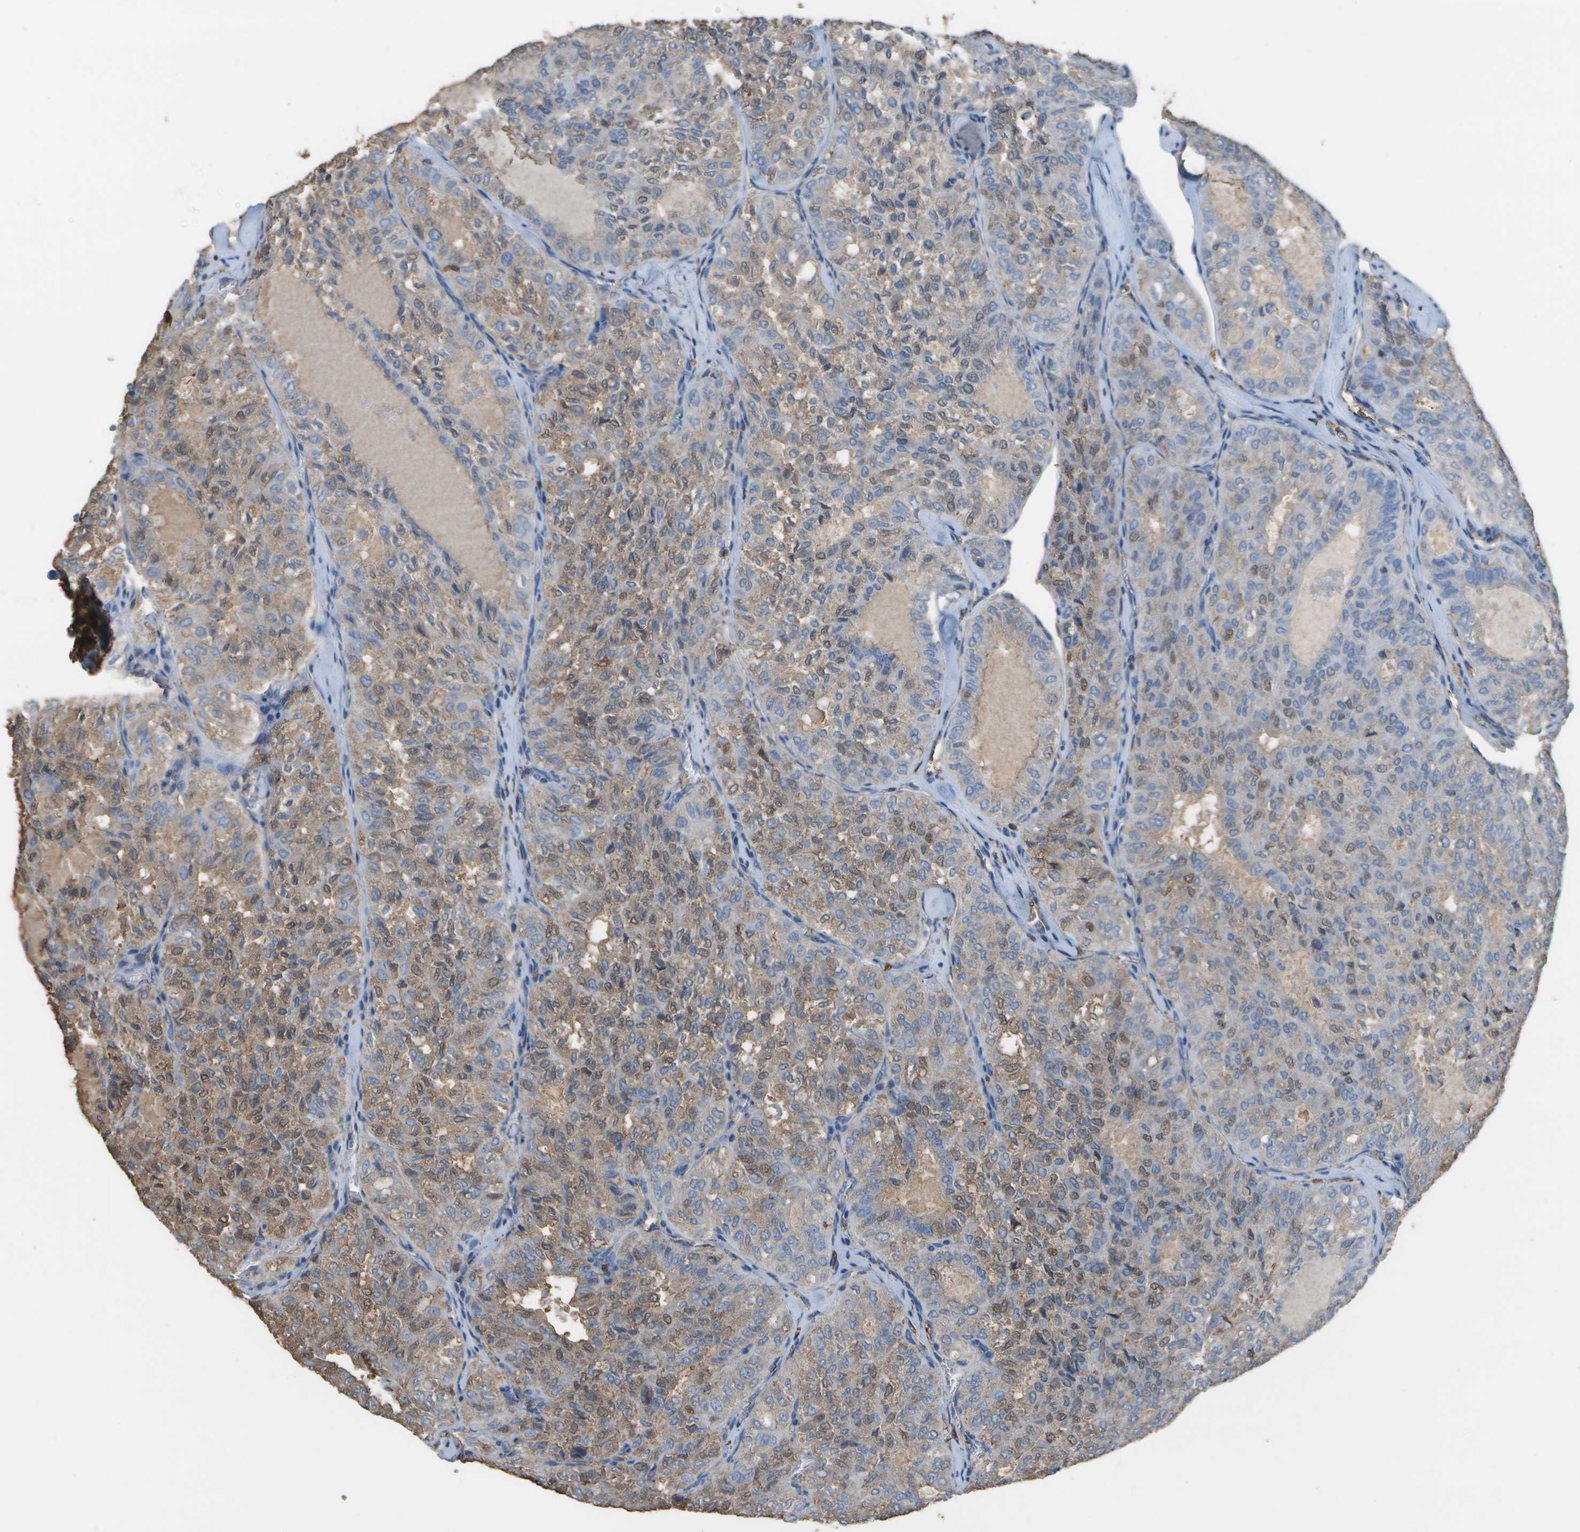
{"staining": {"intensity": "moderate", "quantity": "25%-75%", "location": "cytoplasmic/membranous,nuclear"}, "tissue": "thyroid cancer", "cell_type": "Tumor cells", "image_type": "cancer", "snomed": [{"axis": "morphology", "description": "Follicular adenoma carcinoma, NOS"}, {"axis": "topography", "description": "Thyroid gland"}], "caption": "A high-resolution micrograph shows immunohistochemistry staining of thyroid cancer (follicular adenoma carcinoma), which demonstrates moderate cytoplasmic/membranous and nuclear staining in approximately 25%-75% of tumor cells. Ihc stains the protein in brown and the nuclei are stained blue.", "gene": "CYP4F11", "patient": {"sex": "male", "age": 75}}